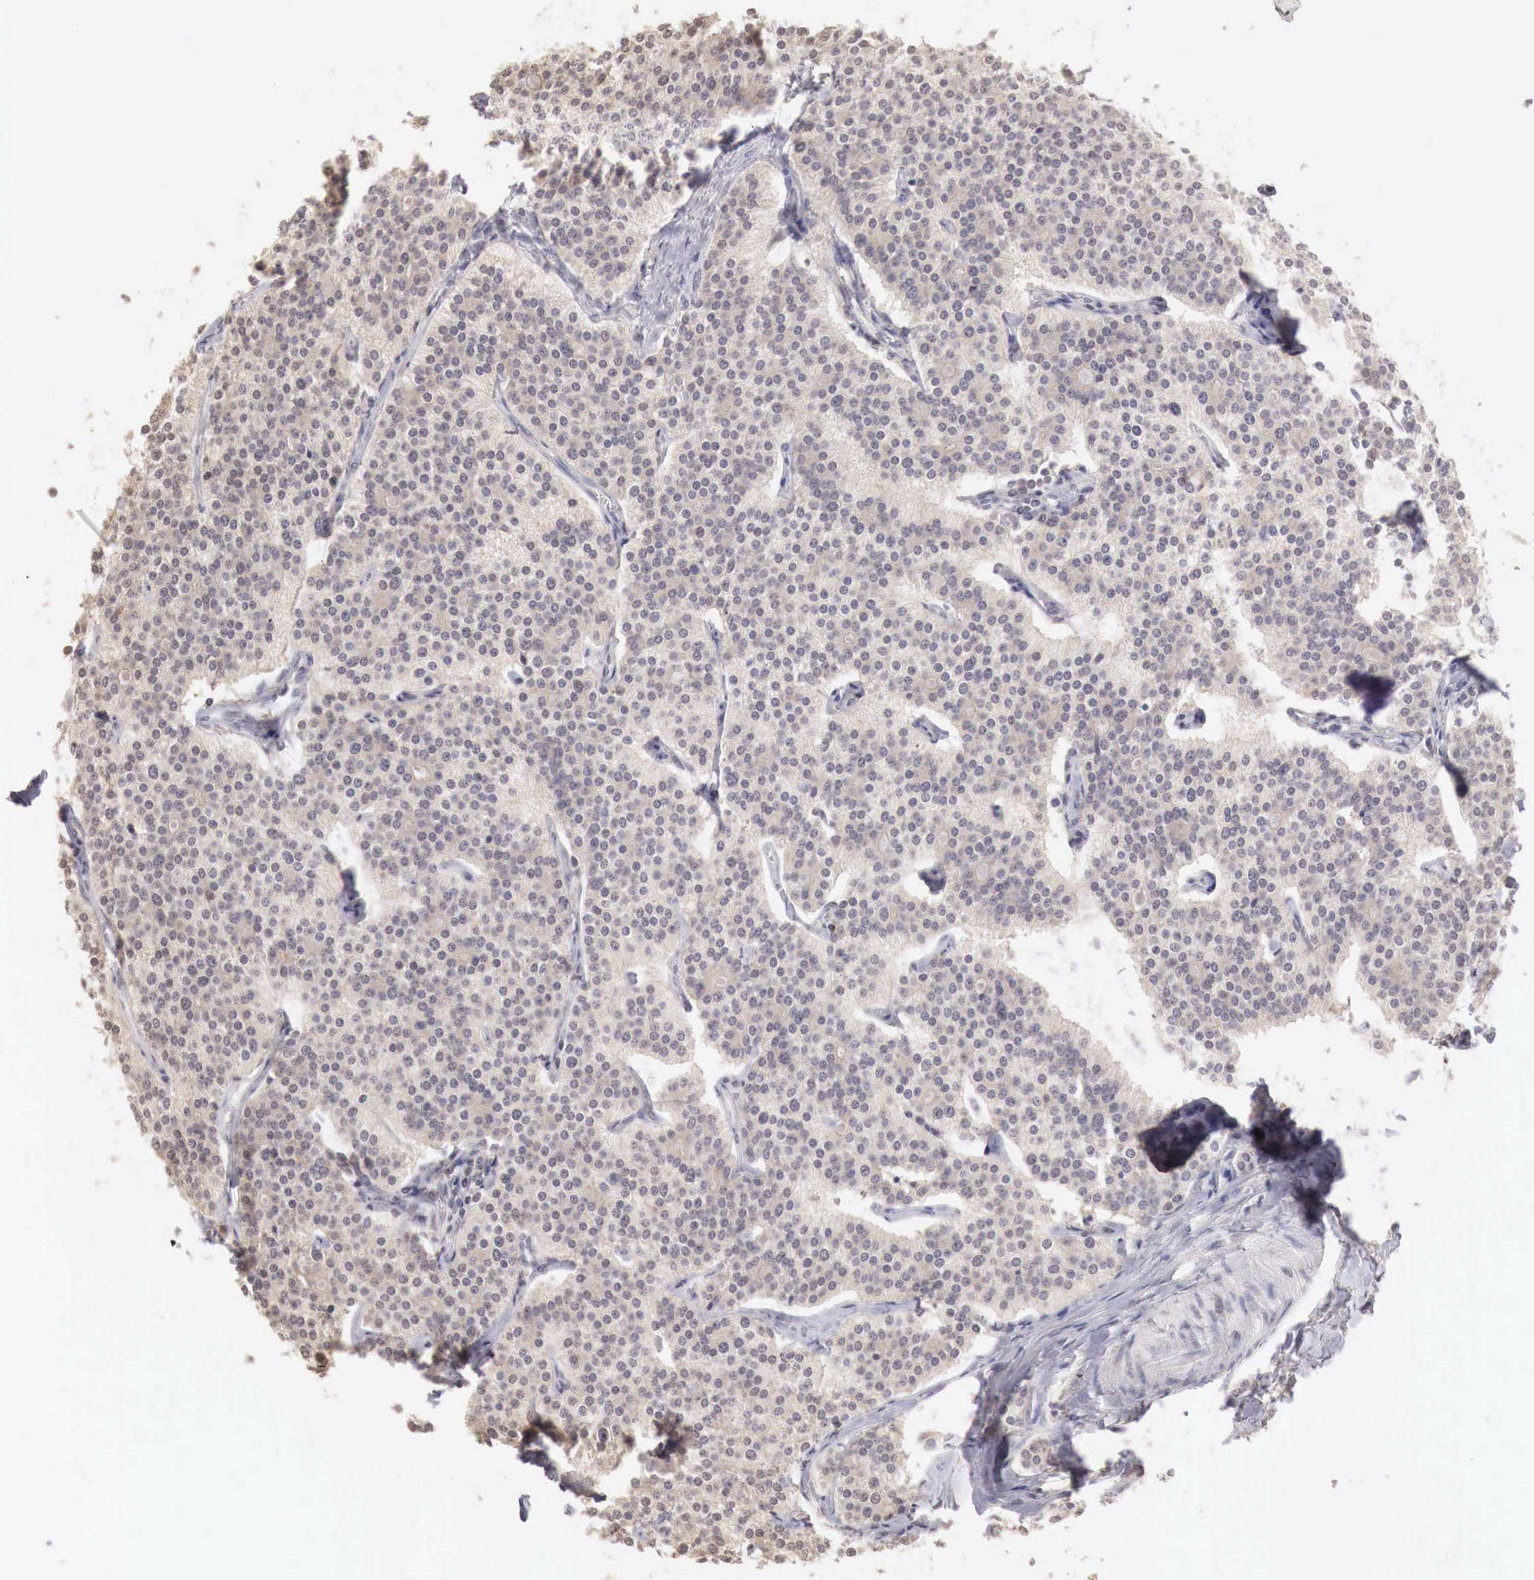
{"staining": {"intensity": "weak", "quantity": ">75%", "location": "cytoplasmic/membranous"}, "tissue": "carcinoid", "cell_type": "Tumor cells", "image_type": "cancer", "snomed": [{"axis": "morphology", "description": "Carcinoid, malignant, NOS"}, {"axis": "topography", "description": "Small intestine"}], "caption": "Protein expression analysis of human carcinoid reveals weak cytoplasmic/membranous positivity in approximately >75% of tumor cells.", "gene": "TBC1D9", "patient": {"sex": "male", "age": 63}}